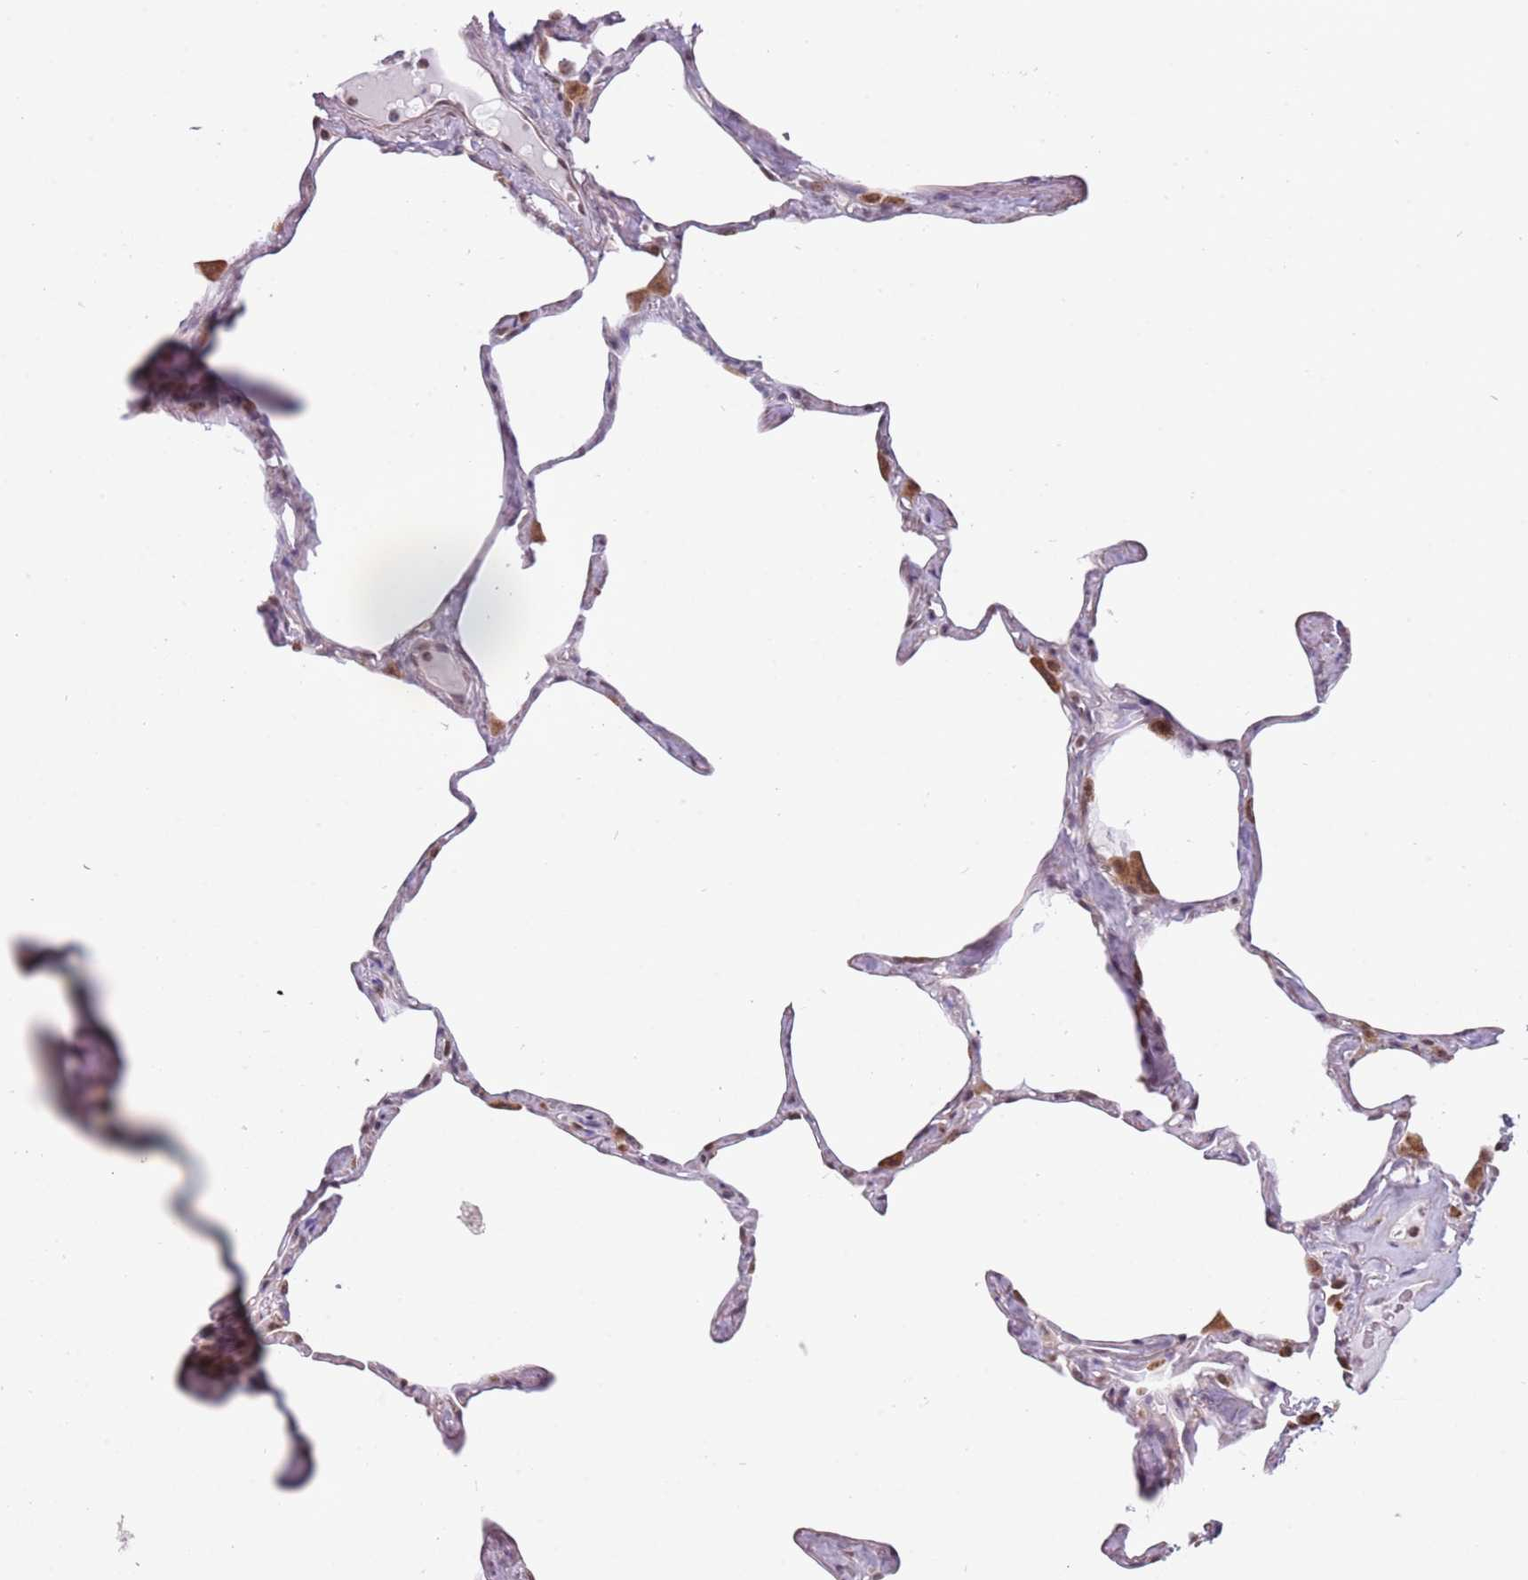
{"staining": {"intensity": "weak", "quantity": "25%-75%", "location": "nuclear"}, "tissue": "lung", "cell_type": "Alveolar cells", "image_type": "normal", "snomed": [{"axis": "morphology", "description": "Normal tissue, NOS"}, {"axis": "topography", "description": "Lung"}], "caption": "Immunohistochemical staining of unremarkable lung displays 25%-75% levels of weak nuclear protein positivity in about 25%-75% of alveolar cells. (Stains: DAB in brown, nuclei in blue, Microscopy: brightfield microscopy at high magnification).", "gene": "BARD1", "patient": {"sex": "male", "age": 65}}